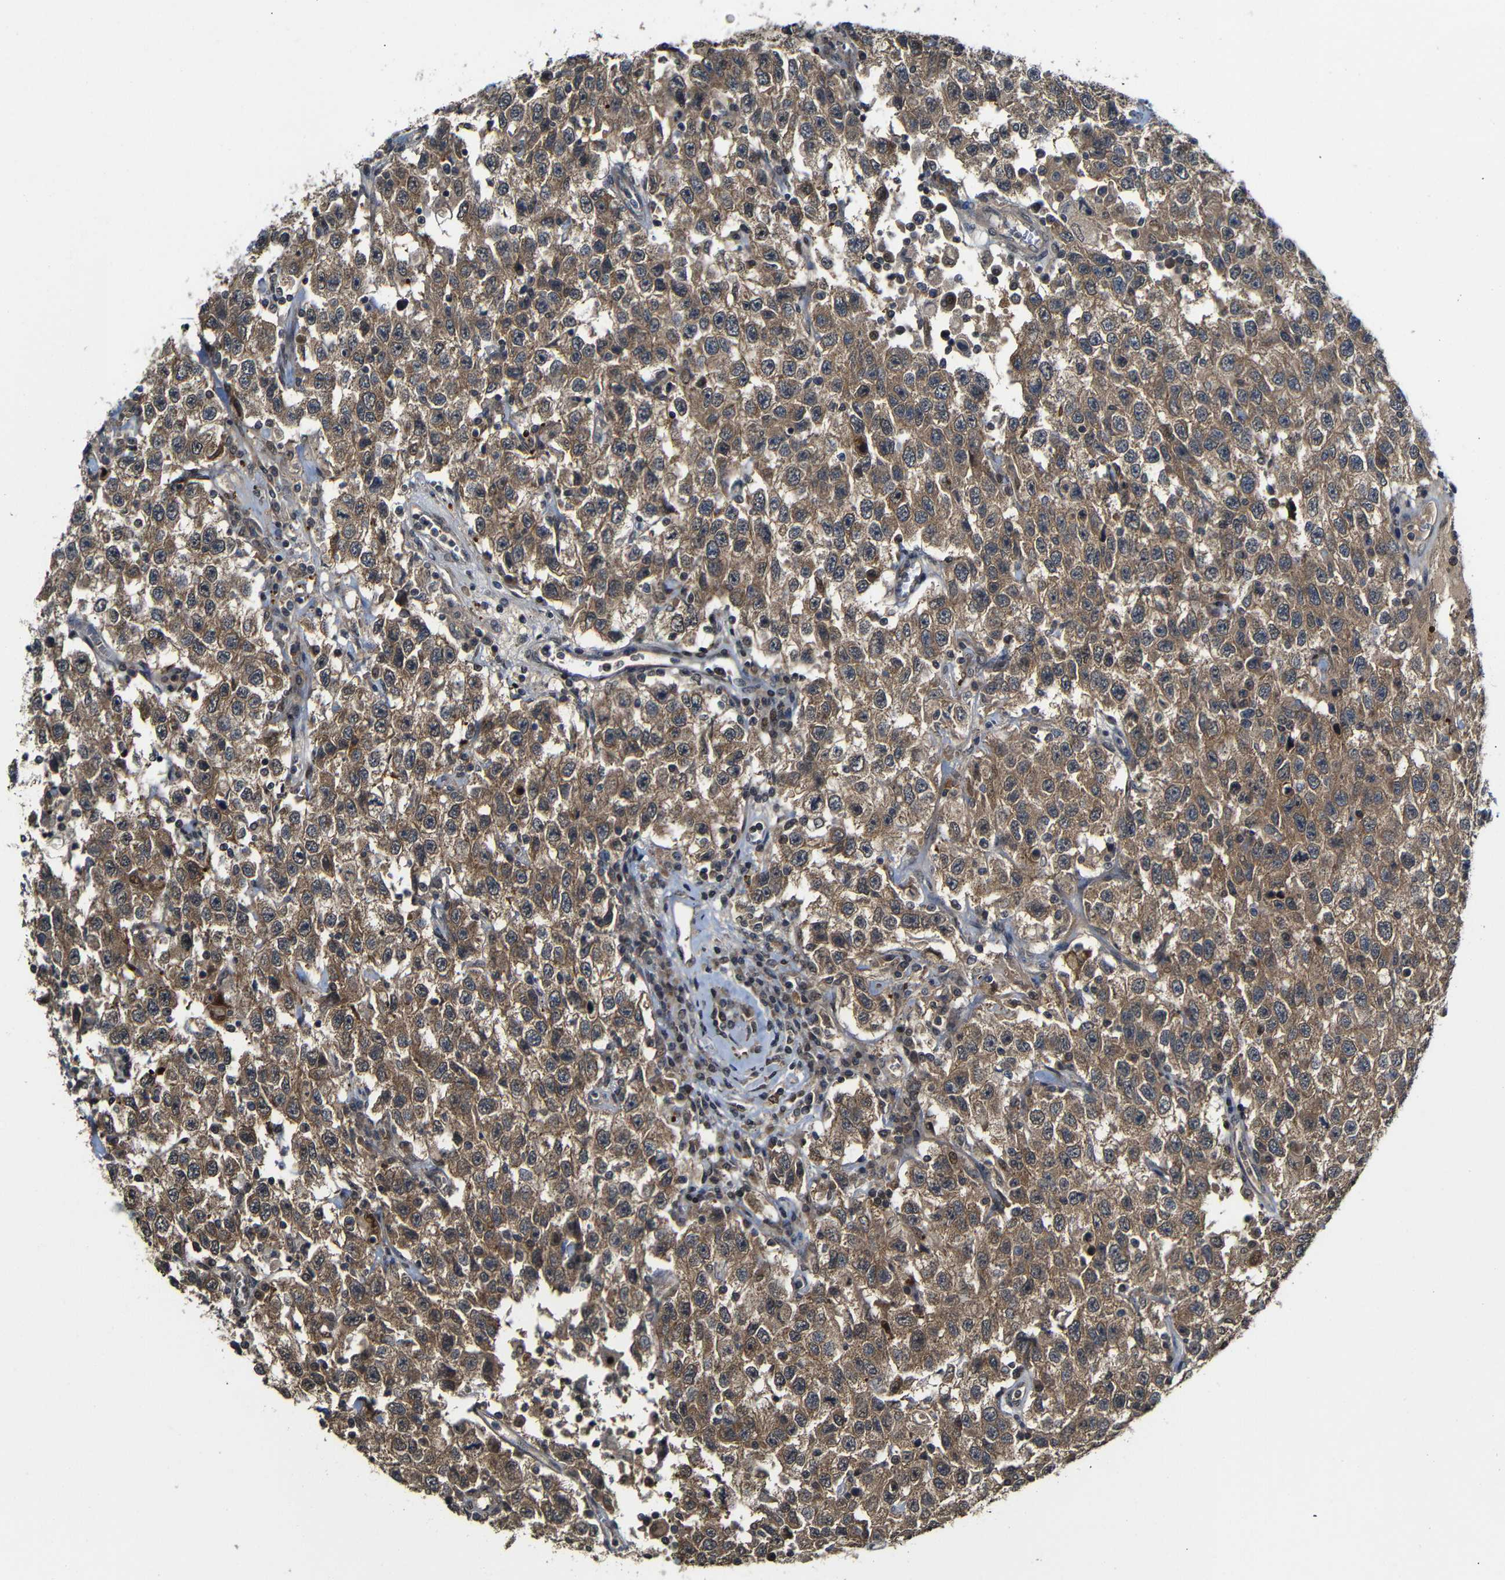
{"staining": {"intensity": "moderate", "quantity": ">75%", "location": "cytoplasmic/membranous"}, "tissue": "testis cancer", "cell_type": "Tumor cells", "image_type": "cancer", "snomed": [{"axis": "morphology", "description": "Seminoma, NOS"}, {"axis": "topography", "description": "Testis"}], "caption": "Seminoma (testis) tissue exhibits moderate cytoplasmic/membranous positivity in about >75% of tumor cells", "gene": "ATG12", "patient": {"sex": "male", "age": 41}}